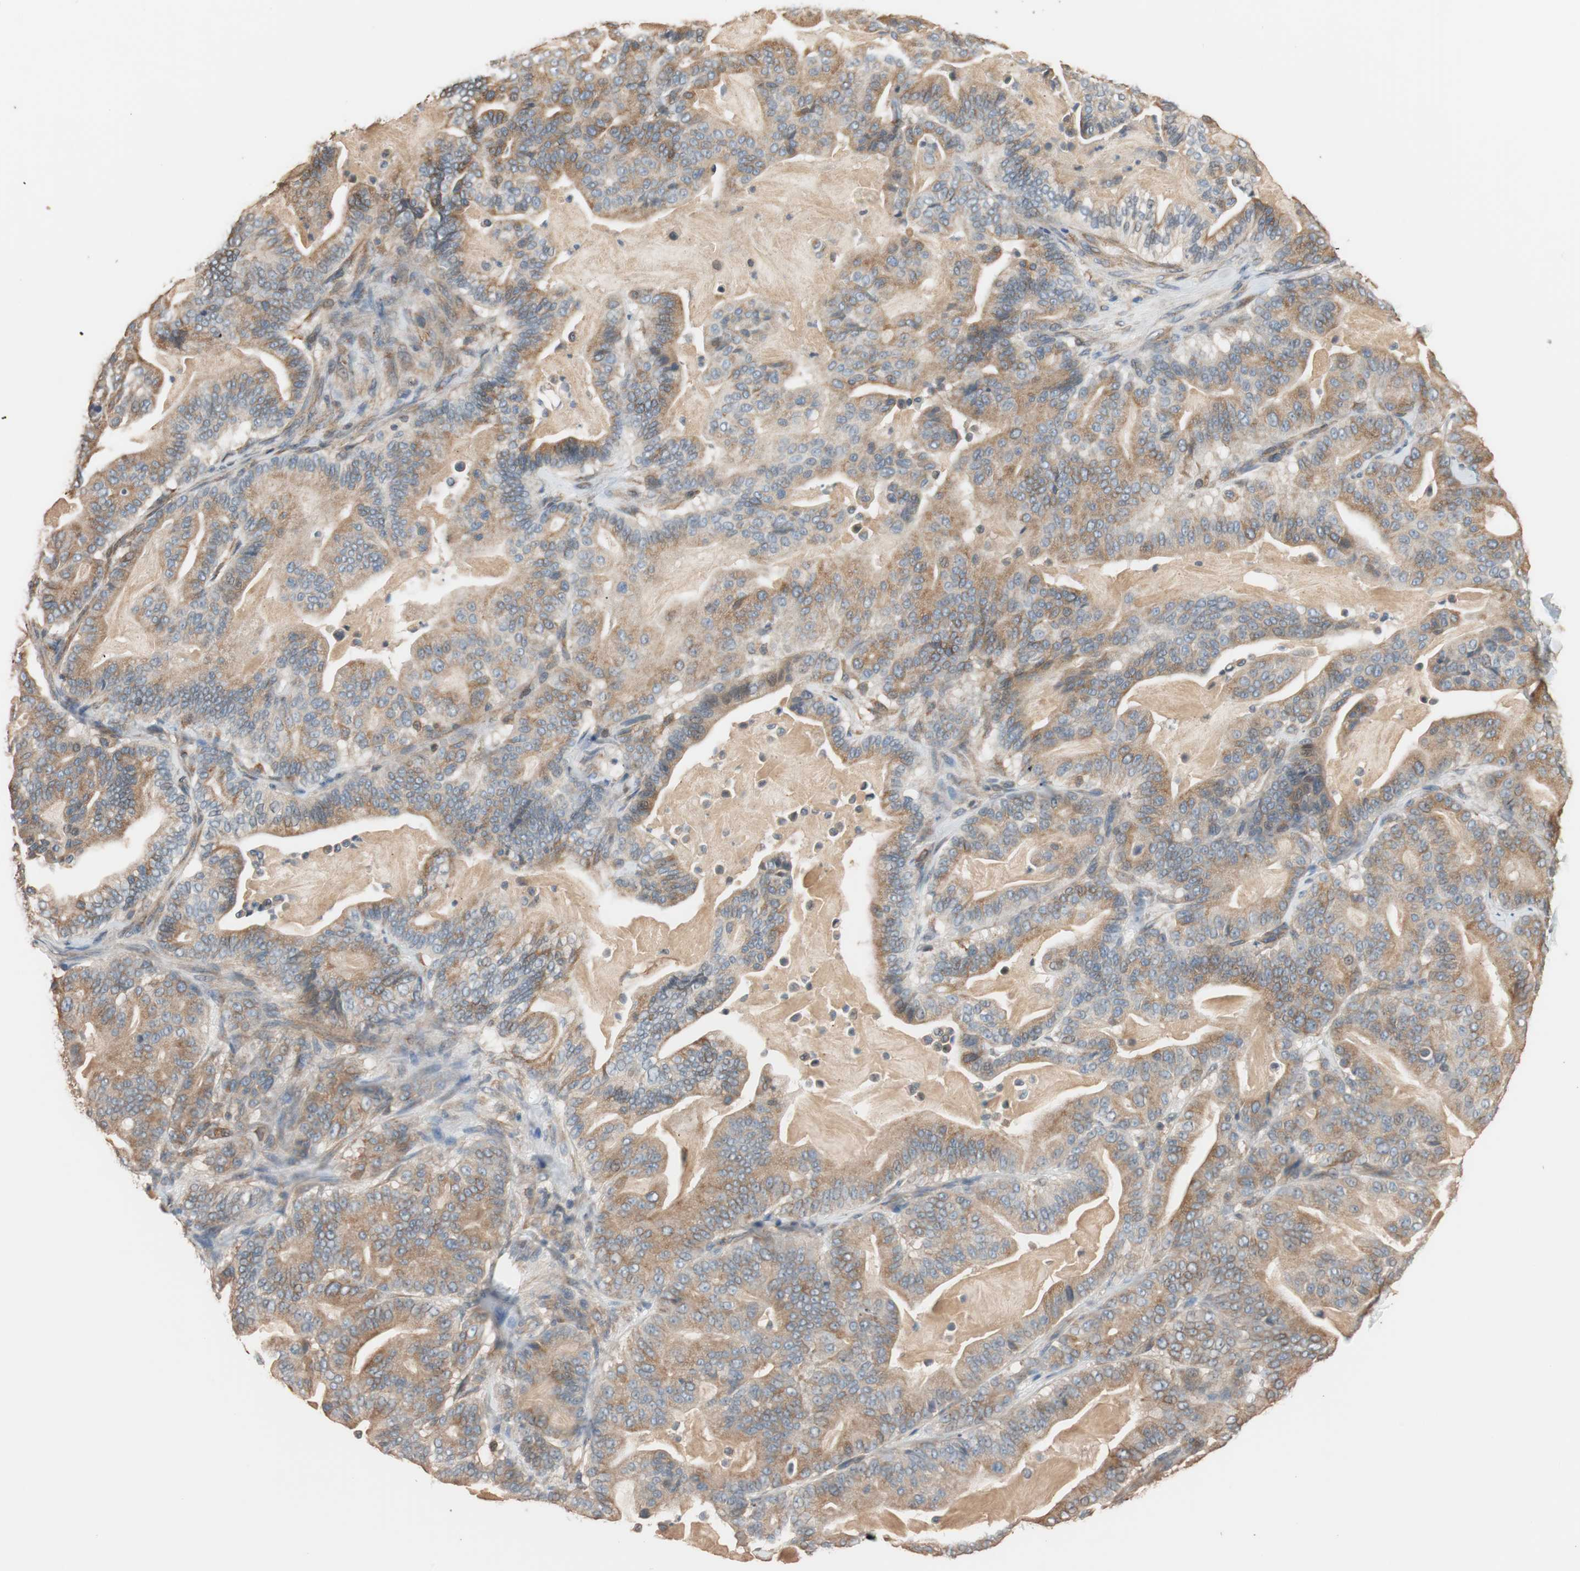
{"staining": {"intensity": "moderate", "quantity": ">75%", "location": "cytoplasmic/membranous"}, "tissue": "pancreatic cancer", "cell_type": "Tumor cells", "image_type": "cancer", "snomed": [{"axis": "morphology", "description": "Adenocarcinoma, NOS"}, {"axis": "topography", "description": "Pancreas"}], "caption": "High-power microscopy captured an immunohistochemistry image of pancreatic cancer (adenocarcinoma), revealing moderate cytoplasmic/membranous staining in approximately >75% of tumor cells.", "gene": "TUBB", "patient": {"sex": "male", "age": 63}}